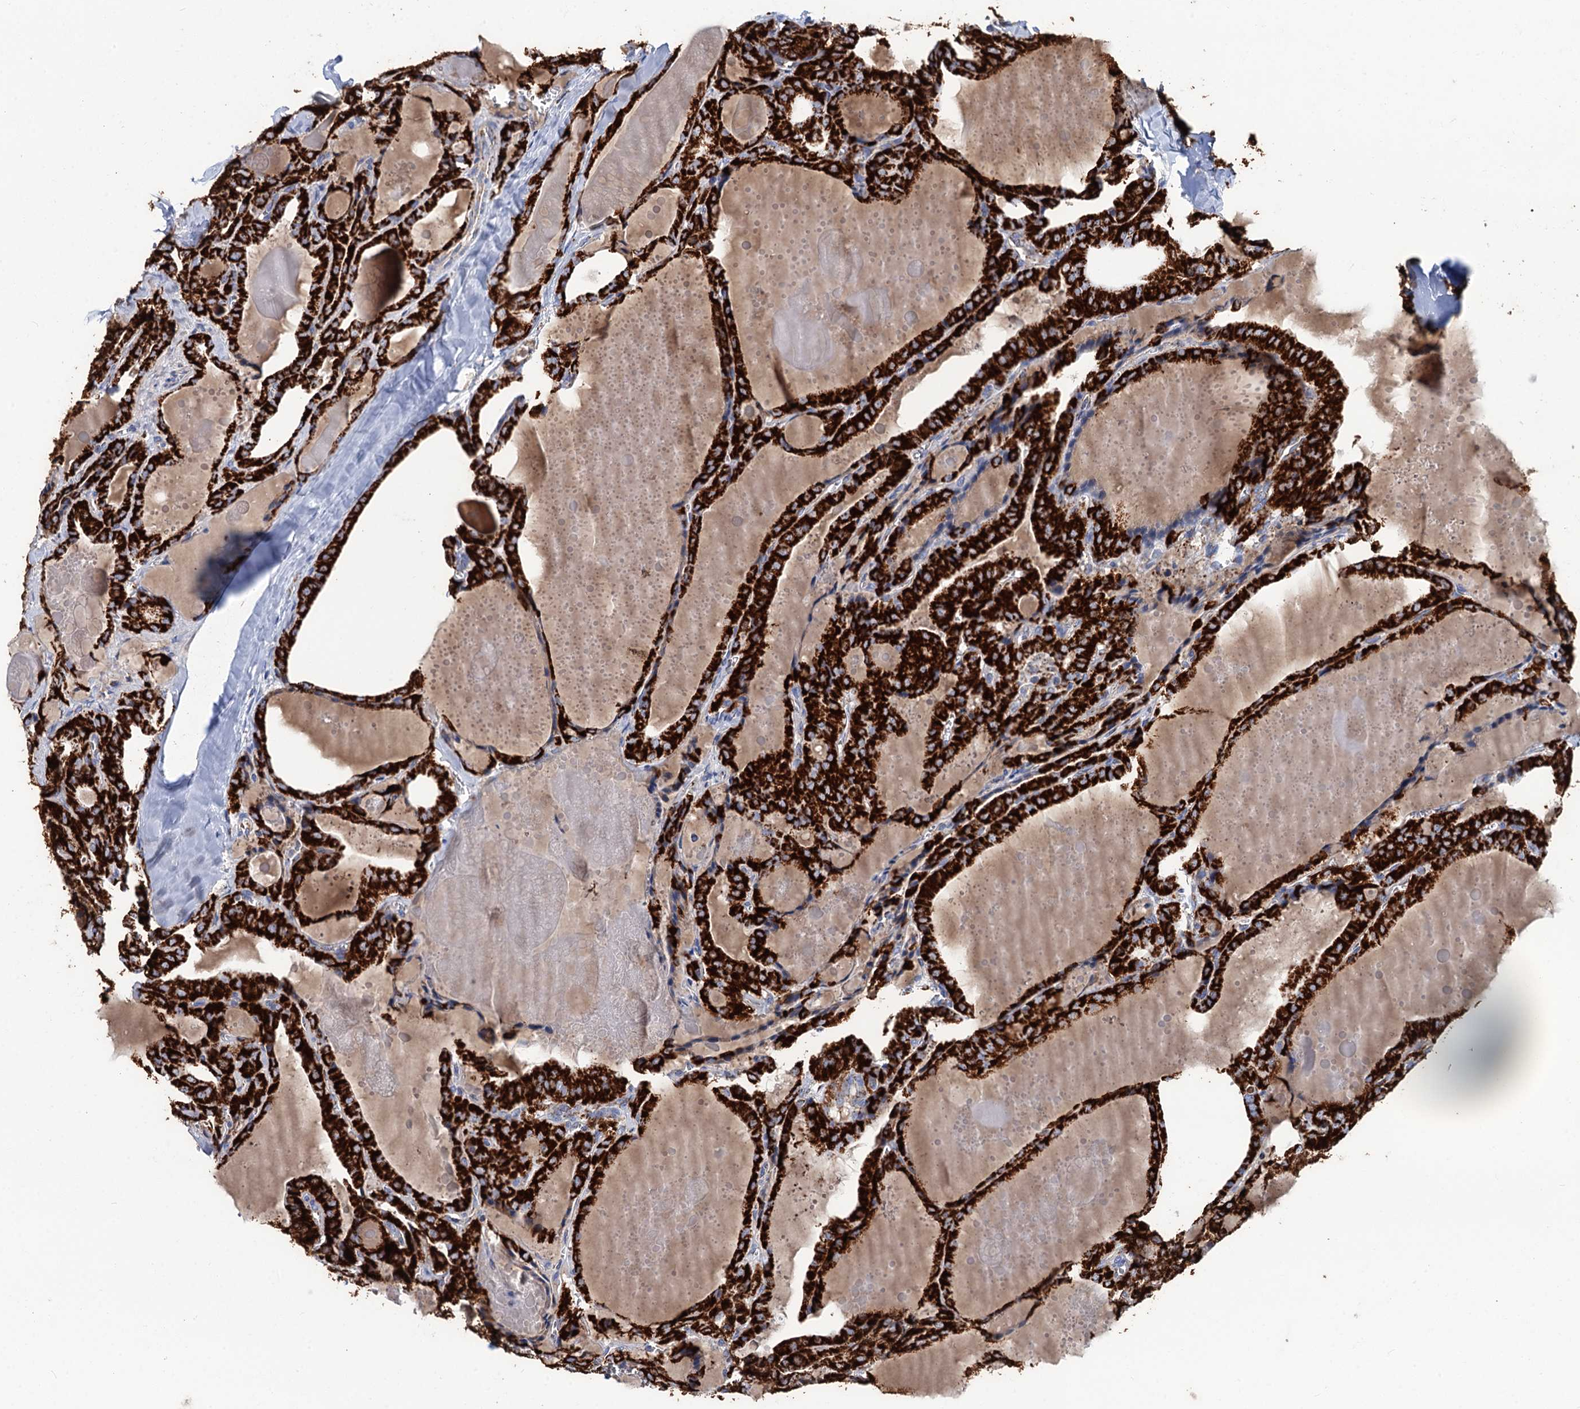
{"staining": {"intensity": "strong", "quantity": ">75%", "location": "cytoplasmic/membranous"}, "tissue": "thyroid cancer", "cell_type": "Tumor cells", "image_type": "cancer", "snomed": [{"axis": "morphology", "description": "Papillary adenocarcinoma, NOS"}, {"axis": "topography", "description": "Thyroid gland"}], "caption": "Tumor cells demonstrate high levels of strong cytoplasmic/membranous staining in about >75% of cells in human thyroid cancer (papillary adenocarcinoma).", "gene": "IVD", "patient": {"sex": "male", "age": 52}}